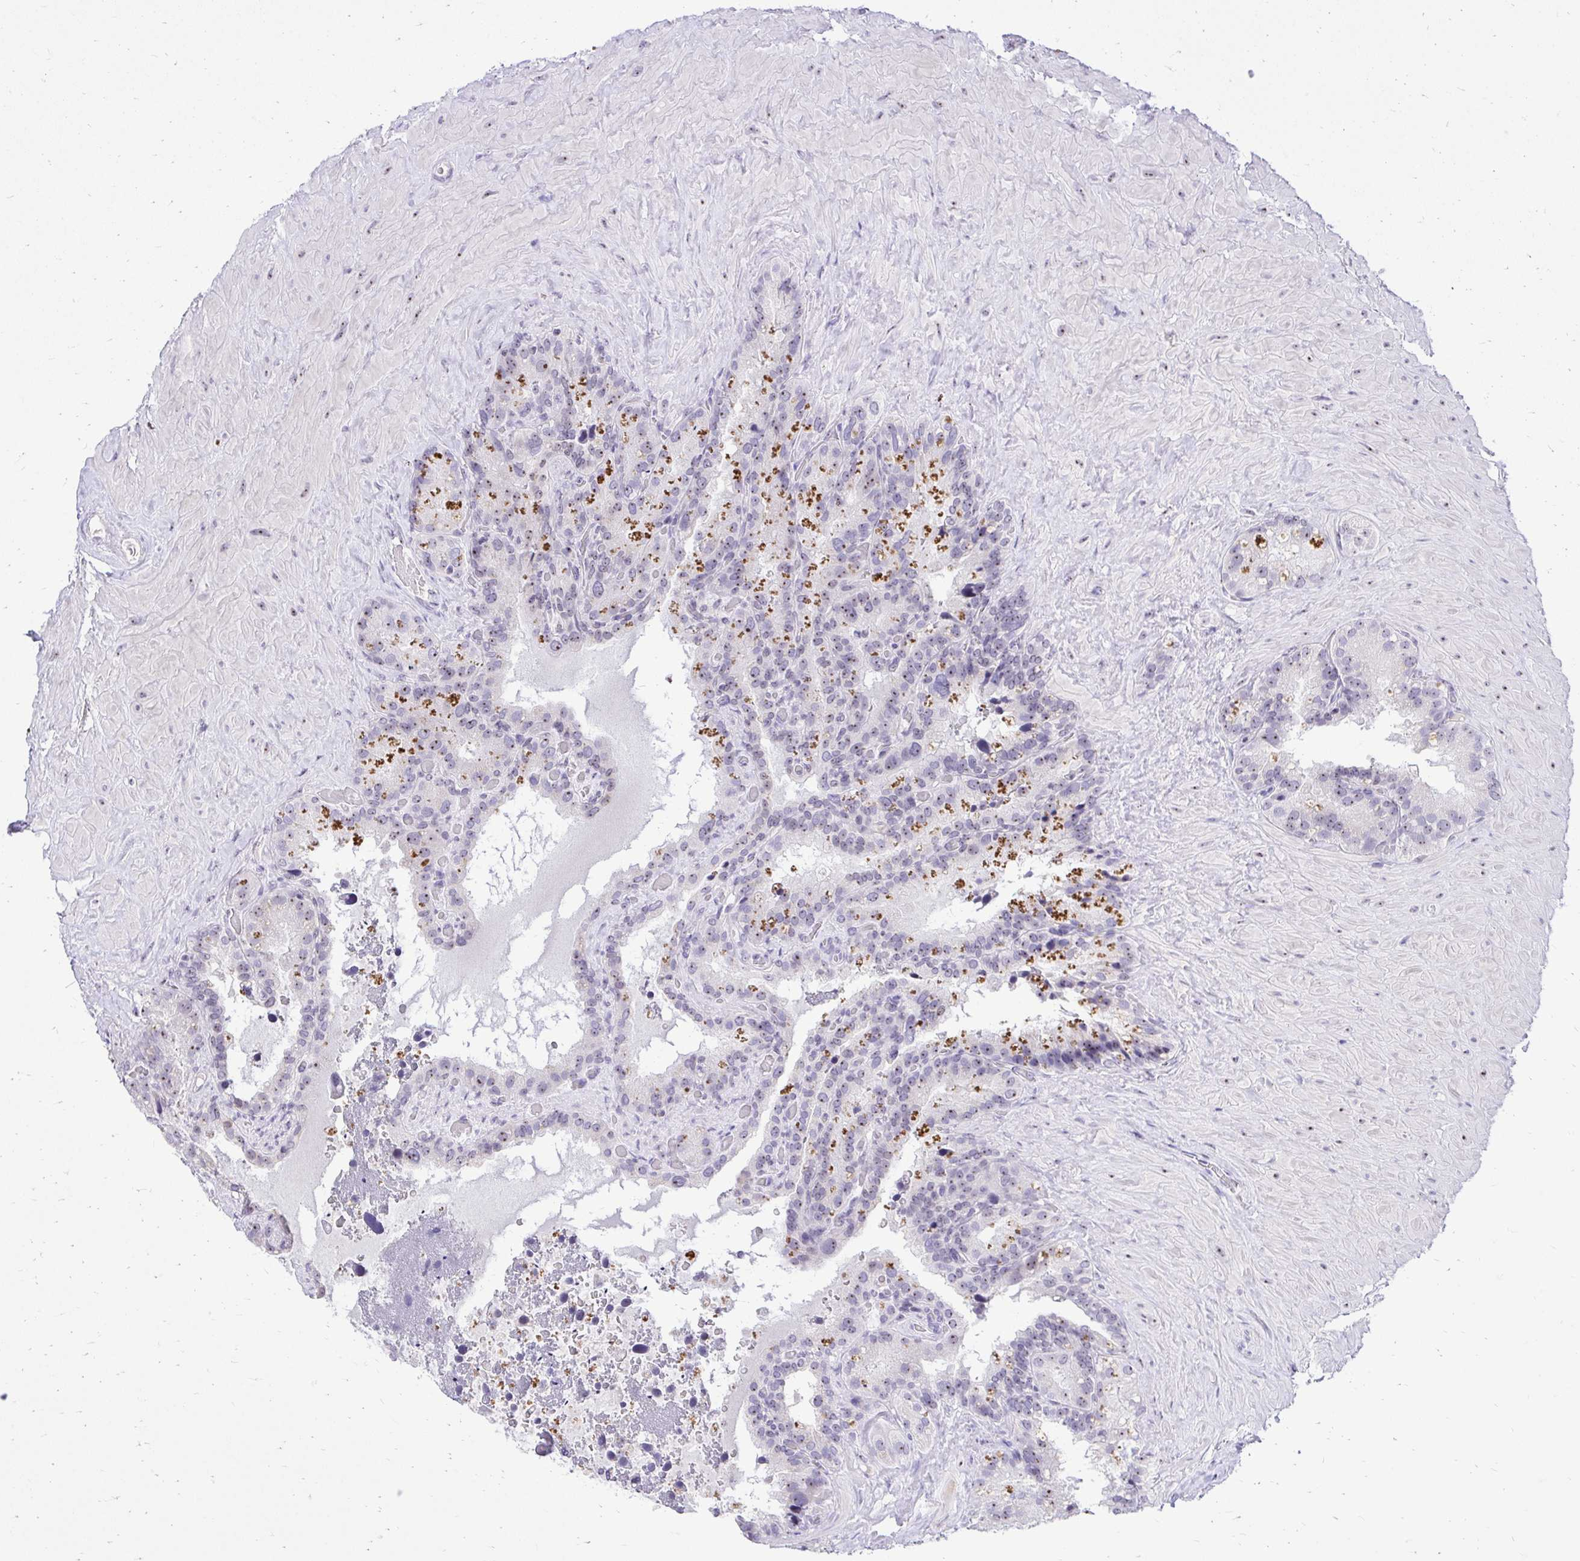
{"staining": {"intensity": "weak", "quantity": "<25%", "location": "nuclear"}, "tissue": "seminal vesicle", "cell_type": "Glandular cells", "image_type": "normal", "snomed": [{"axis": "morphology", "description": "Normal tissue, NOS"}, {"axis": "topography", "description": "Seminal veicle"}], "caption": "IHC image of benign seminal vesicle stained for a protein (brown), which exhibits no positivity in glandular cells.", "gene": "NIFK", "patient": {"sex": "male", "age": 60}}